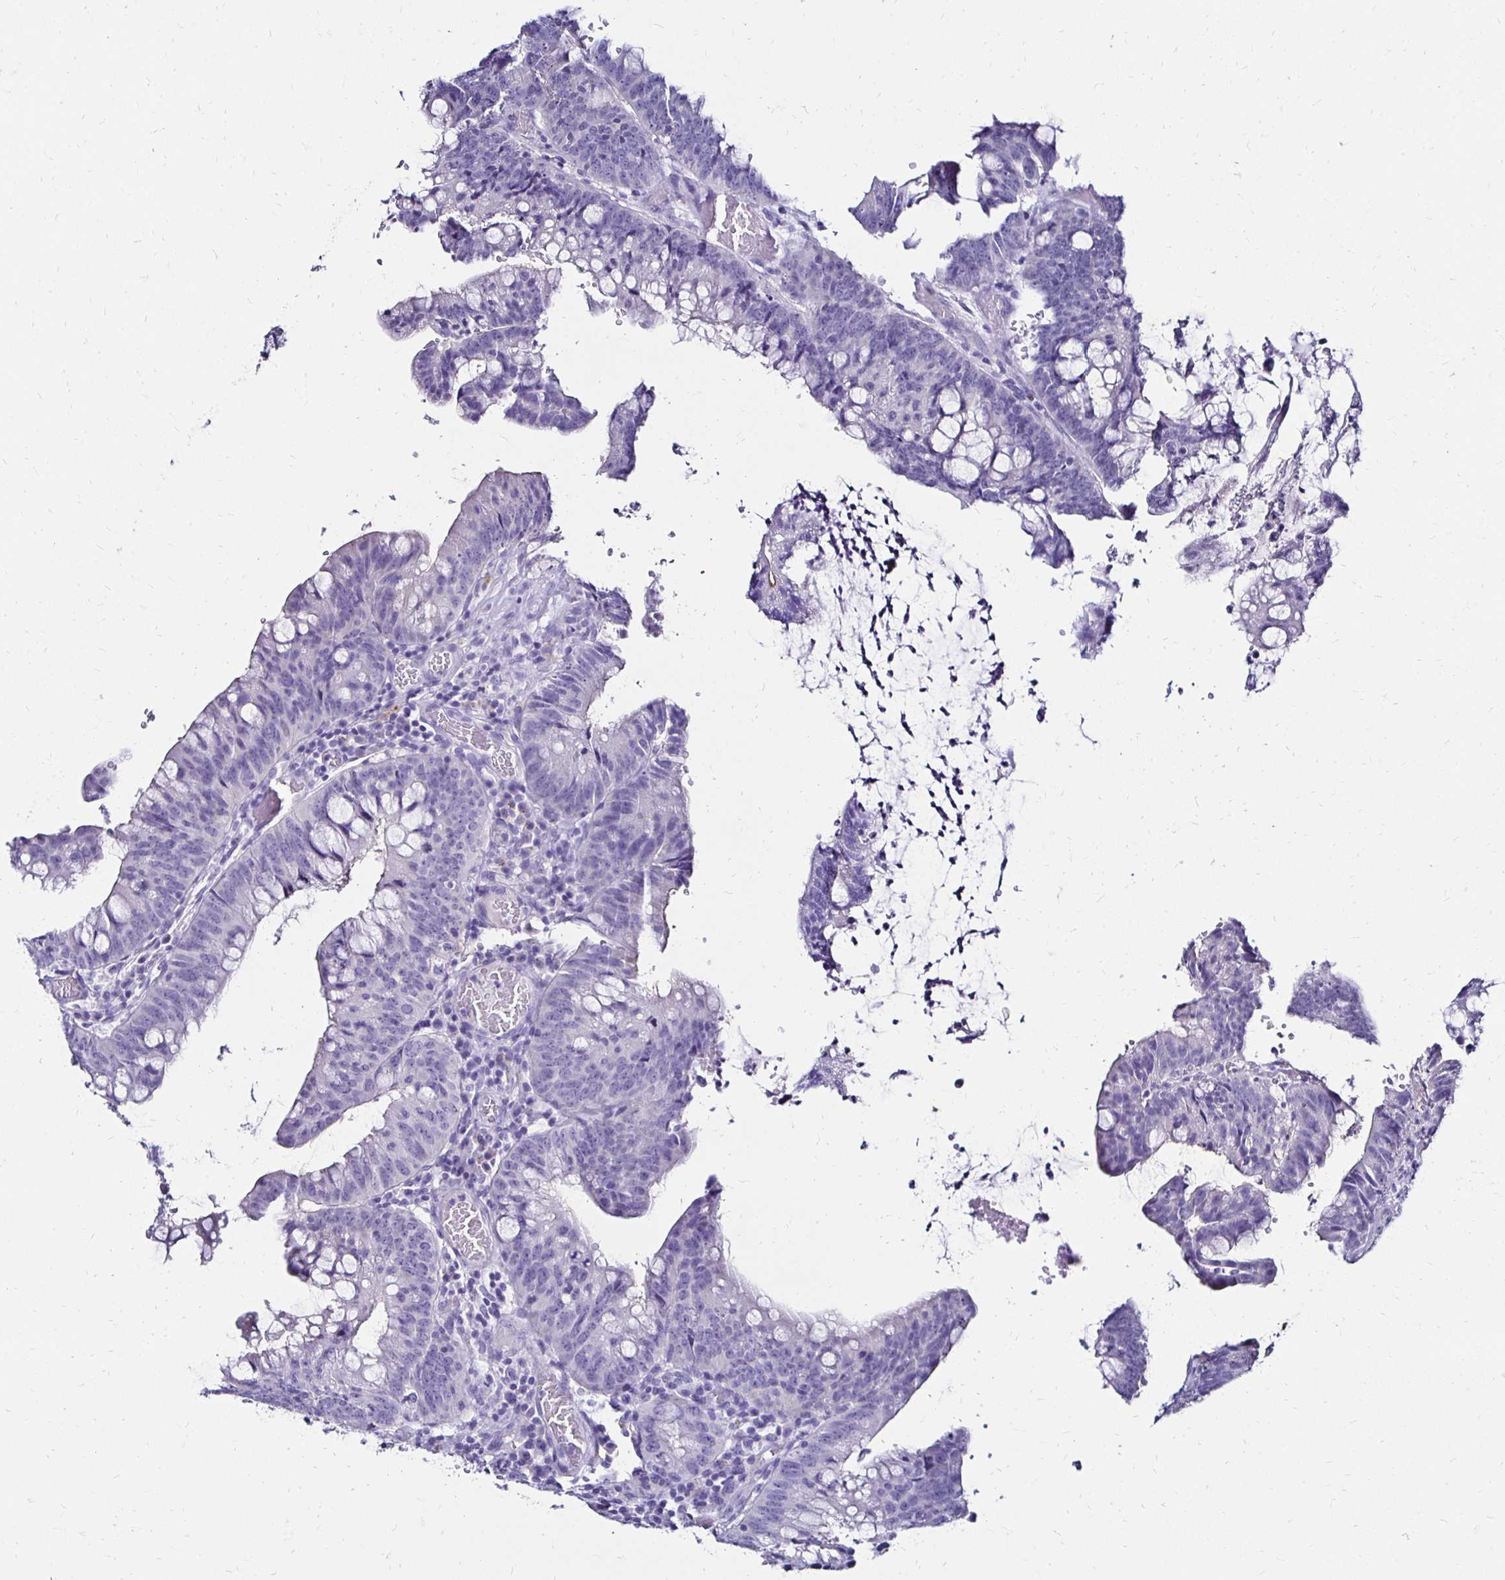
{"staining": {"intensity": "negative", "quantity": "none", "location": "none"}, "tissue": "colorectal cancer", "cell_type": "Tumor cells", "image_type": "cancer", "snomed": [{"axis": "morphology", "description": "Adenocarcinoma, NOS"}, {"axis": "topography", "description": "Colon"}], "caption": "Image shows no protein expression in tumor cells of colorectal adenocarcinoma tissue.", "gene": "KCNT1", "patient": {"sex": "male", "age": 62}}